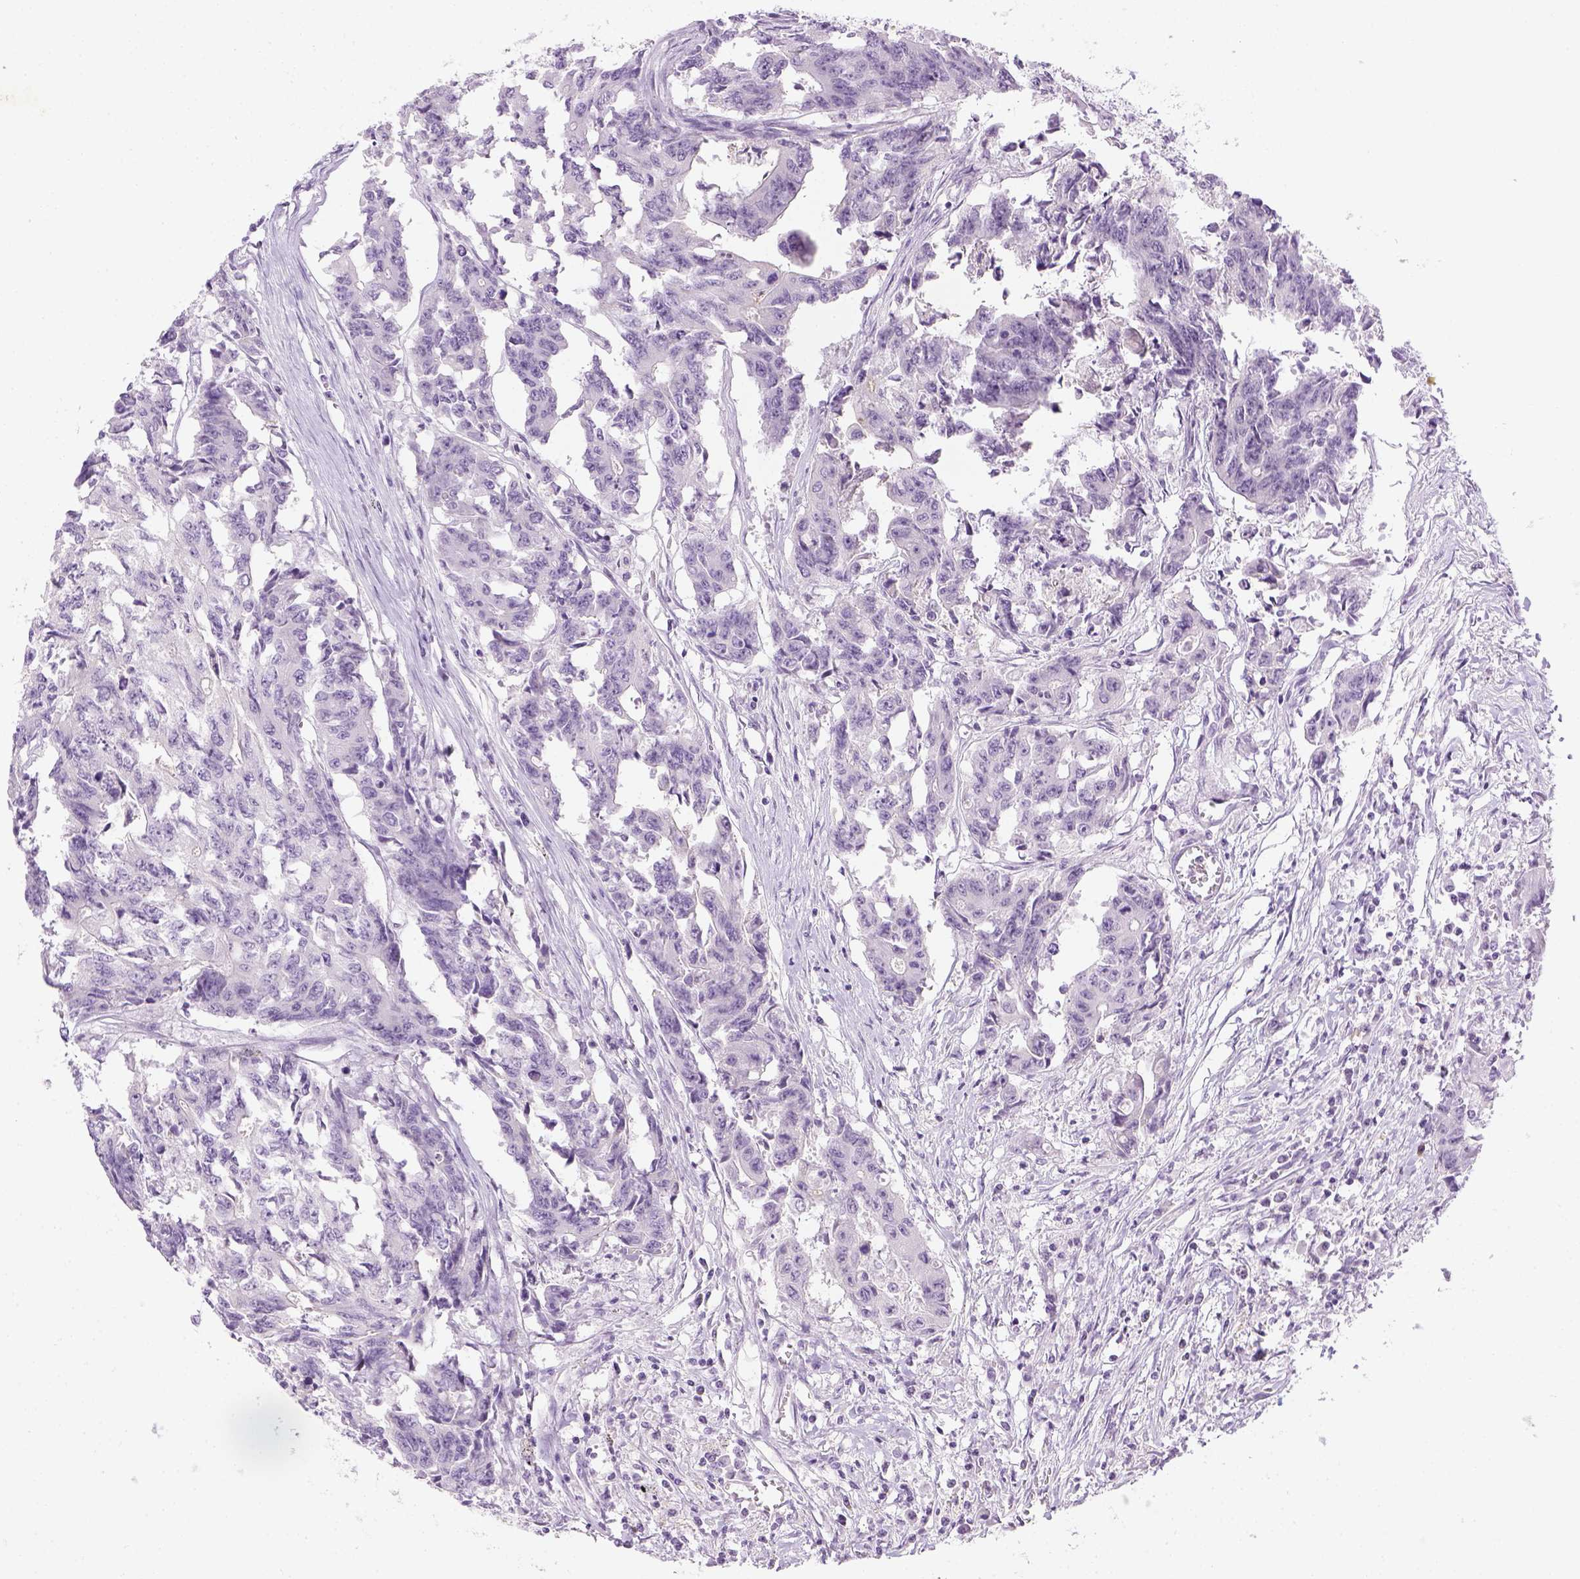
{"staining": {"intensity": "negative", "quantity": "none", "location": "none"}, "tissue": "colorectal cancer", "cell_type": "Tumor cells", "image_type": "cancer", "snomed": [{"axis": "morphology", "description": "Adenocarcinoma, NOS"}, {"axis": "topography", "description": "Rectum"}], "caption": "IHC of human colorectal cancer (adenocarcinoma) shows no staining in tumor cells. (DAB immunohistochemistry (IHC), high magnification).", "gene": "LGSN", "patient": {"sex": "male", "age": 54}}